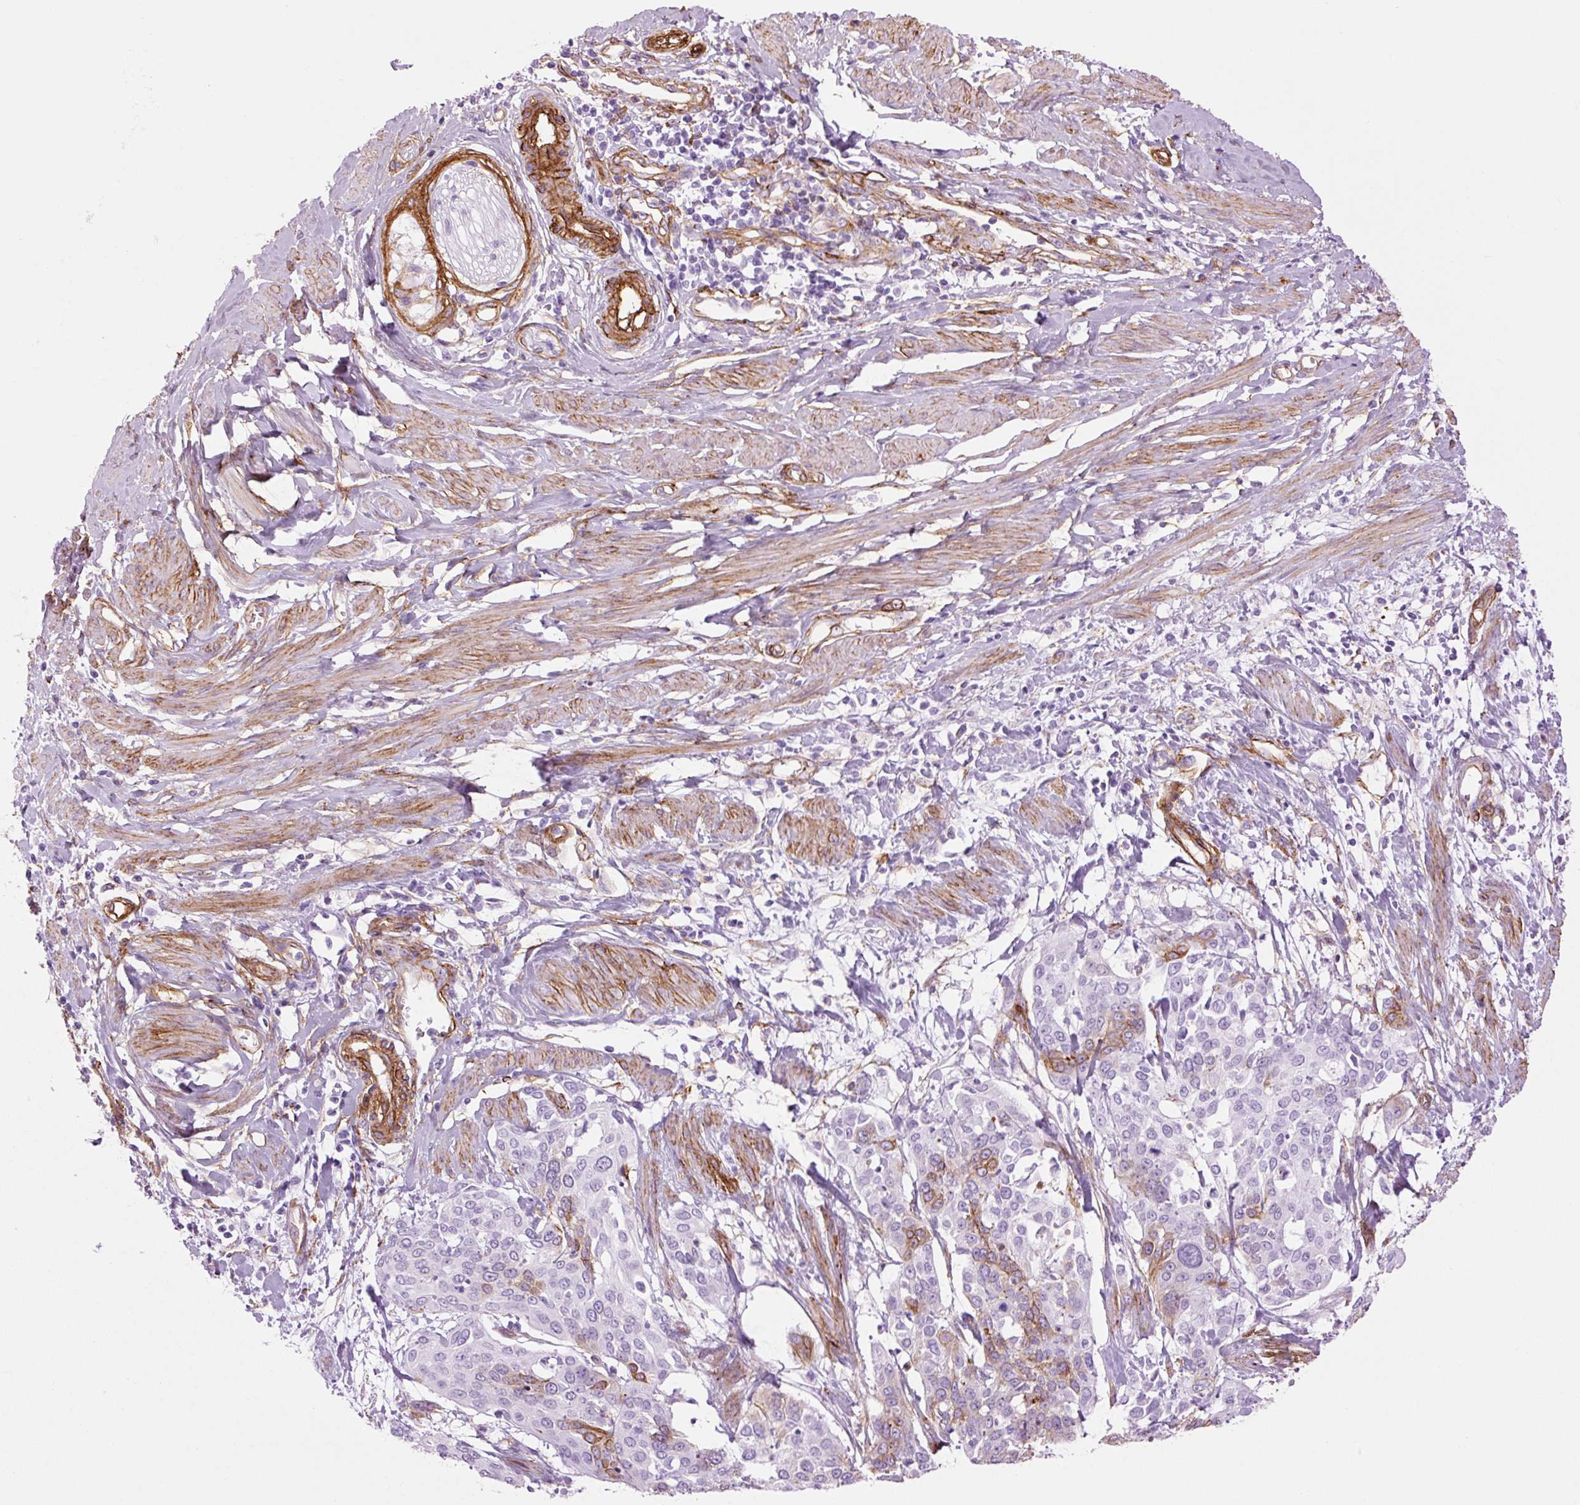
{"staining": {"intensity": "moderate", "quantity": "<25%", "location": "cytoplasmic/membranous"}, "tissue": "cervical cancer", "cell_type": "Tumor cells", "image_type": "cancer", "snomed": [{"axis": "morphology", "description": "Squamous cell carcinoma, NOS"}, {"axis": "topography", "description": "Cervix"}], "caption": "Protein expression analysis of cervical squamous cell carcinoma reveals moderate cytoplasmic/membranous positivity in approximately <25% of tumor cells.", "gene": "CAV1", "patient": {"sex": "female", "age": 44}}